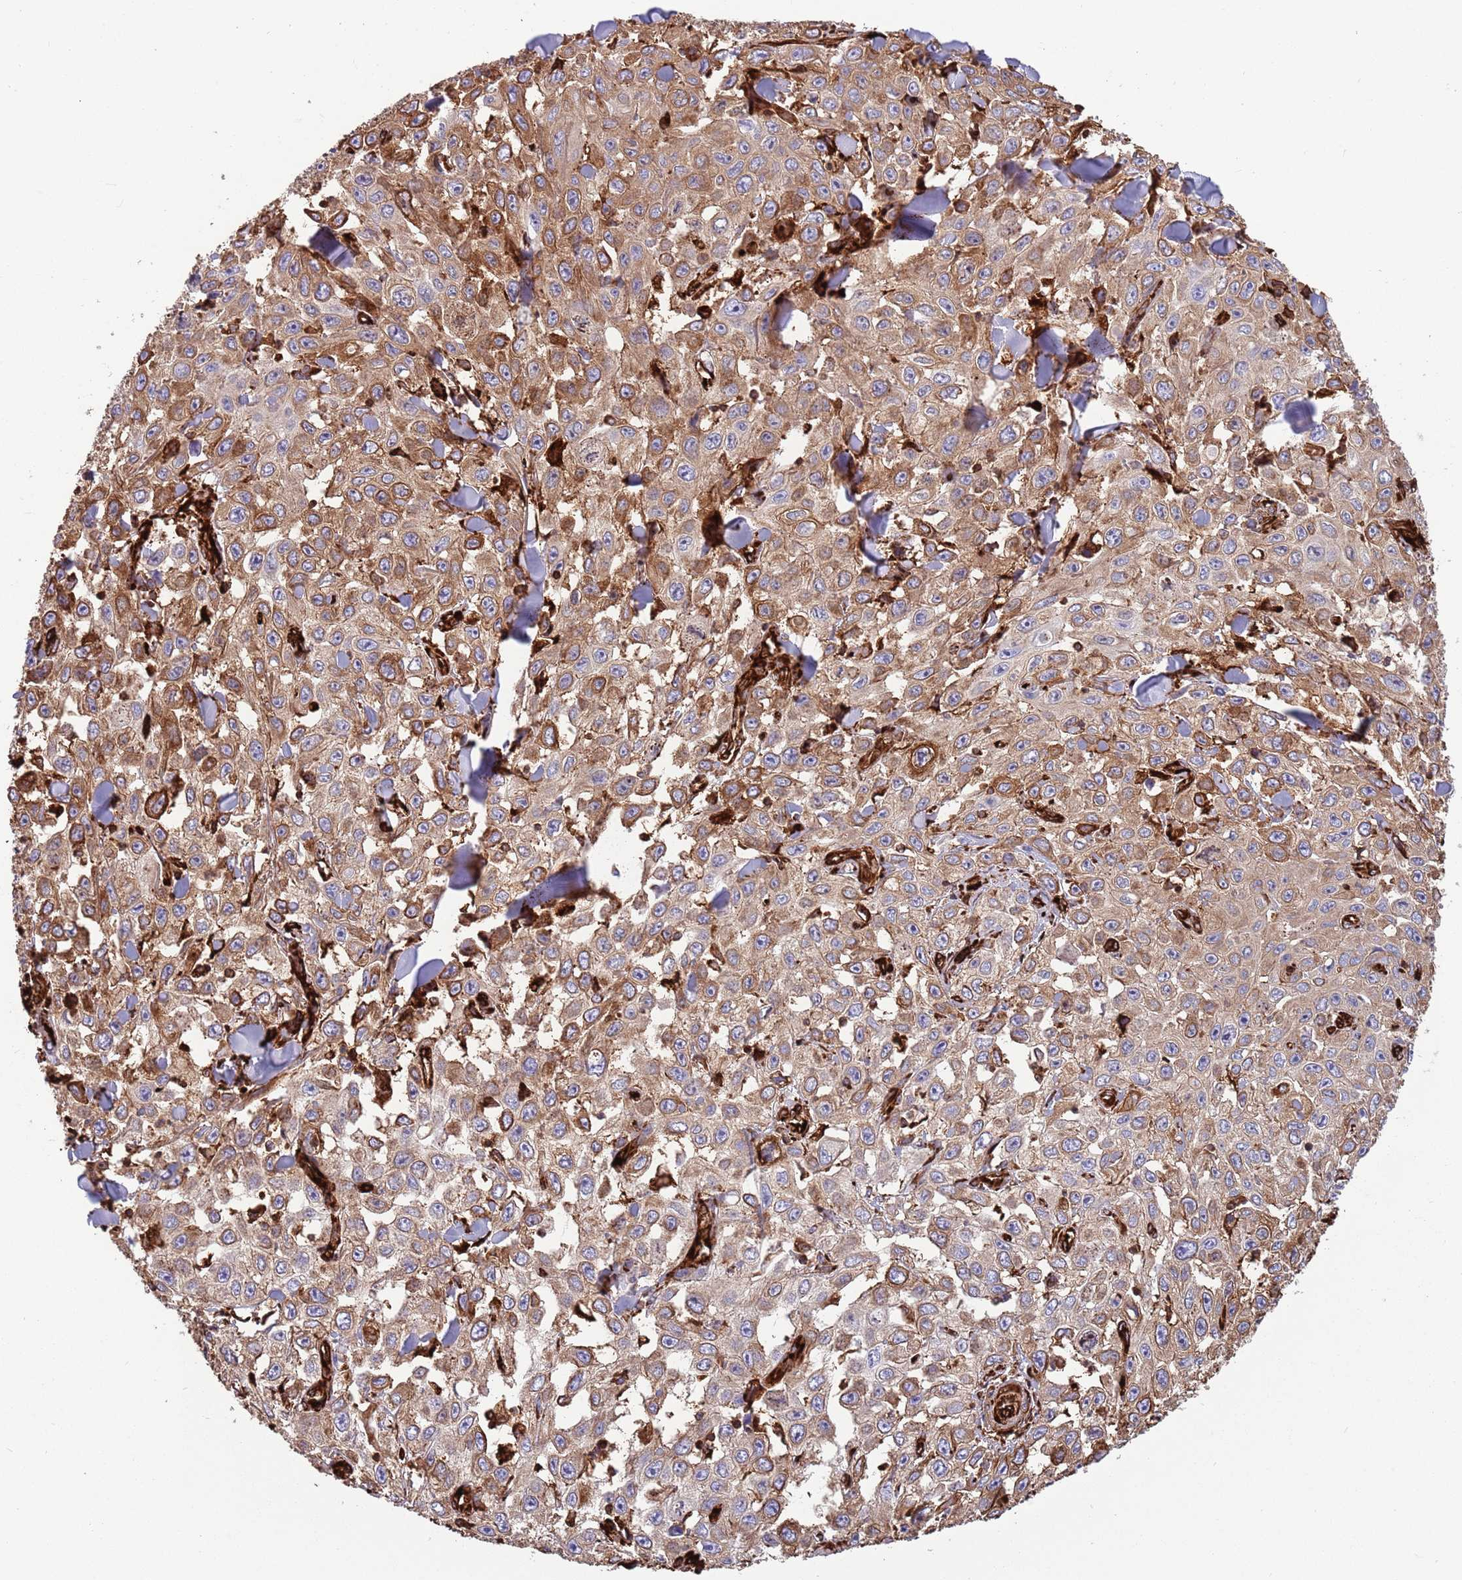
{"staining": {"intensity": "moderate", "quantity": "25%-75%", "location": "cytoplasmic/membranous"}, "tissue": "skin cancer", "cell_type": "Tumor cells", "image_type": "cancer", "snomed": [{"axis": "morphology", "description": "Squamous cell carcinoma, NOS"}, {"axis": "topography", "description": "Skin"}], "caption": "Human skin squamous cell carcinoma stained with a protein marker exhibits moderate staining in tumor cells.", "gene": "KBTBD7", "patient": {"sex": "male", "age": 82}}